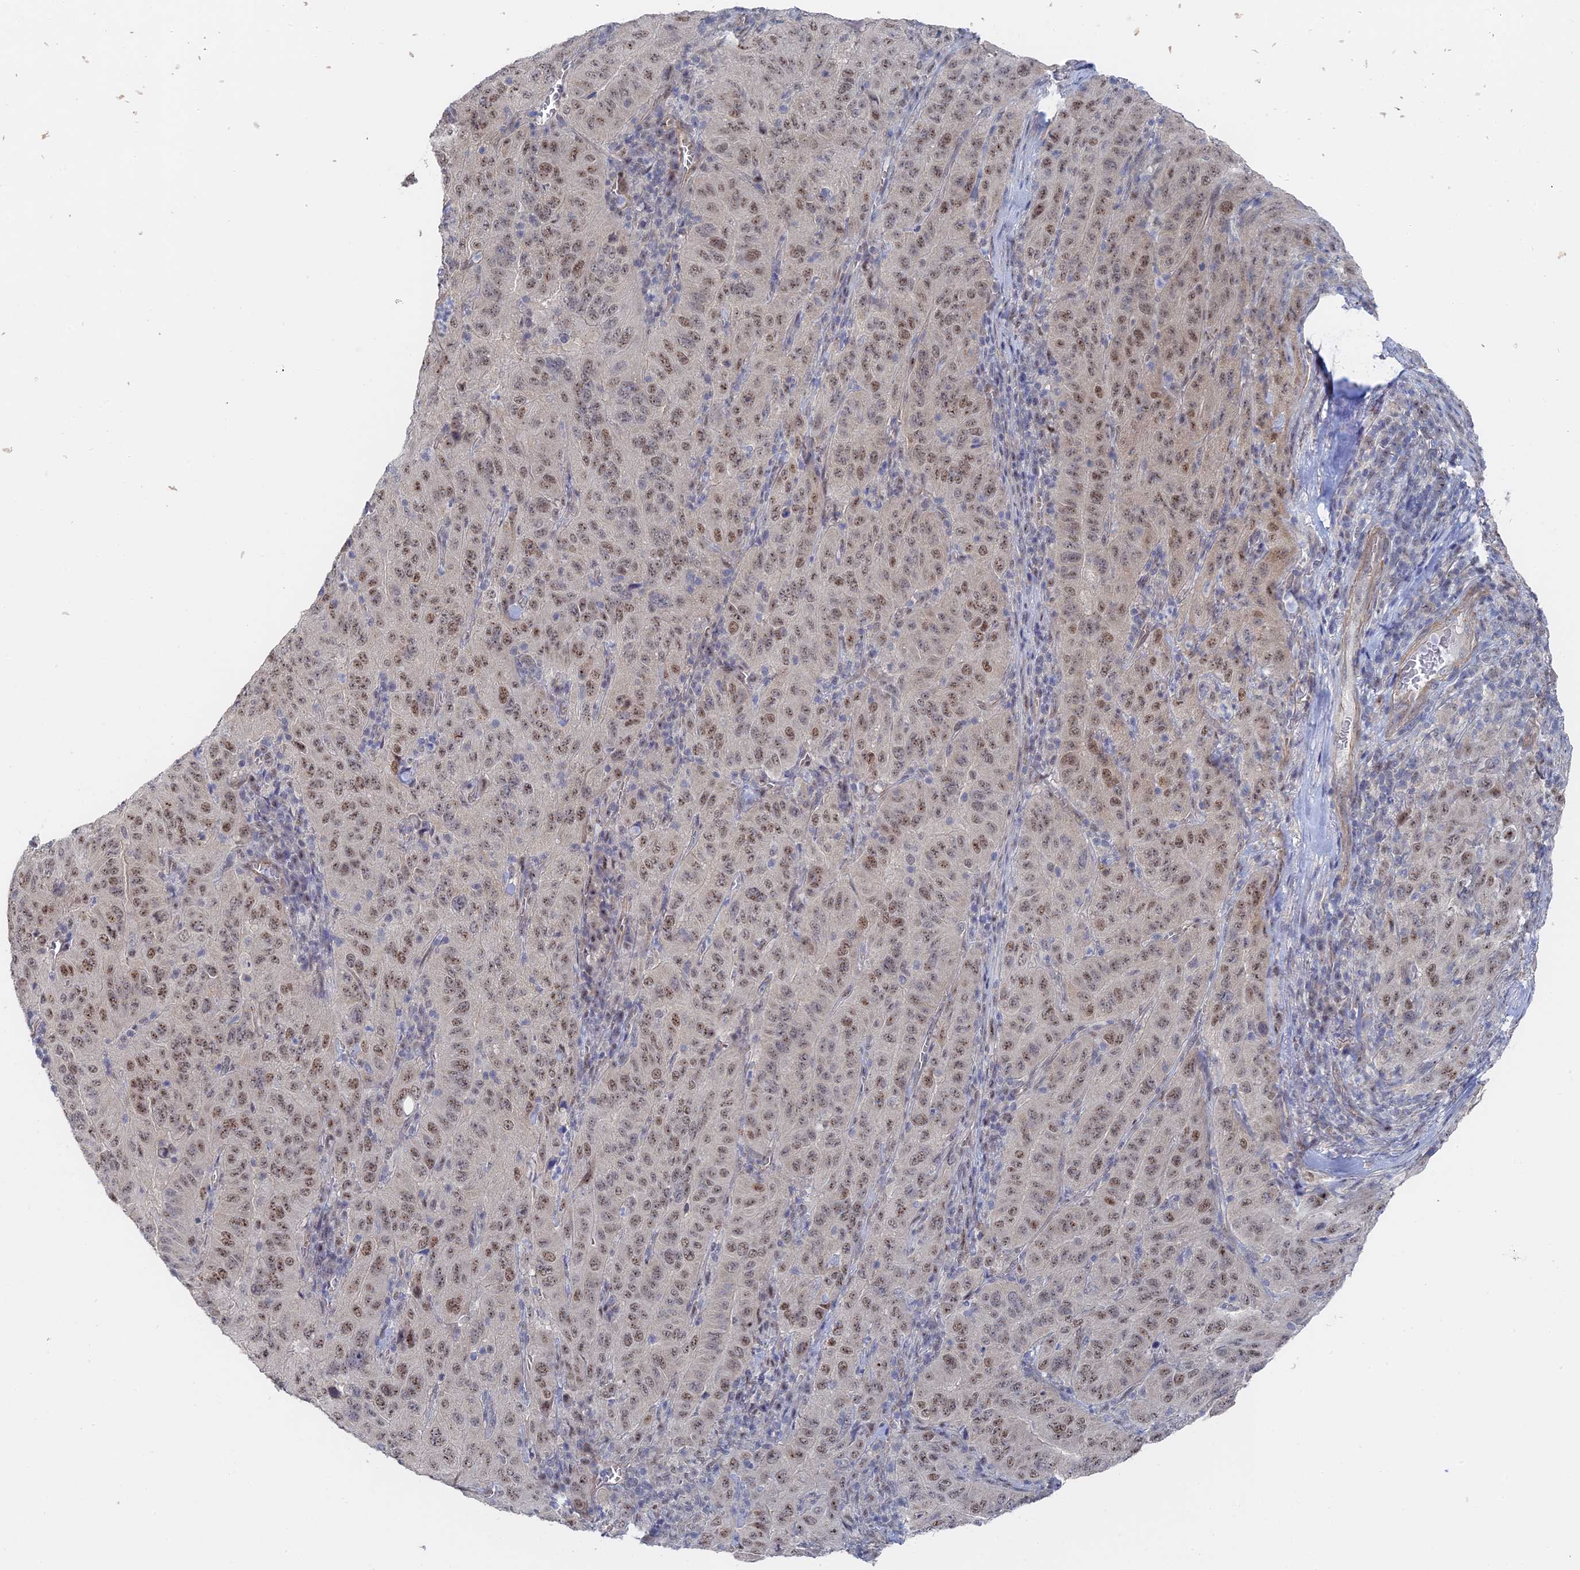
{"staining": {"intensity": "moderate", "quantity": ">75%", "location": "nuclear"}, "tissue": "pancreatic cancer", "cell_type": "Tumor cells", "image_type": "cancer", "snomed": [{"axis": "morphology", "description": "Adenocarcinoma, NOS"}, {"axis": "topography", "description": "Pancreas"}], "caption": "Immunohistochemistry histopathology image of neoplastic tissue: human pancreatic cancer (adenocarcinoma) stained using immunohistochemistry (IHC) demonstrates medium levels of moderate protein expression localized specifically in the nuclear of tumor cells, appearing as a nuclear brown color.", "gene": "CFAP92", "patient": {"sex": "male", "age": 63}}